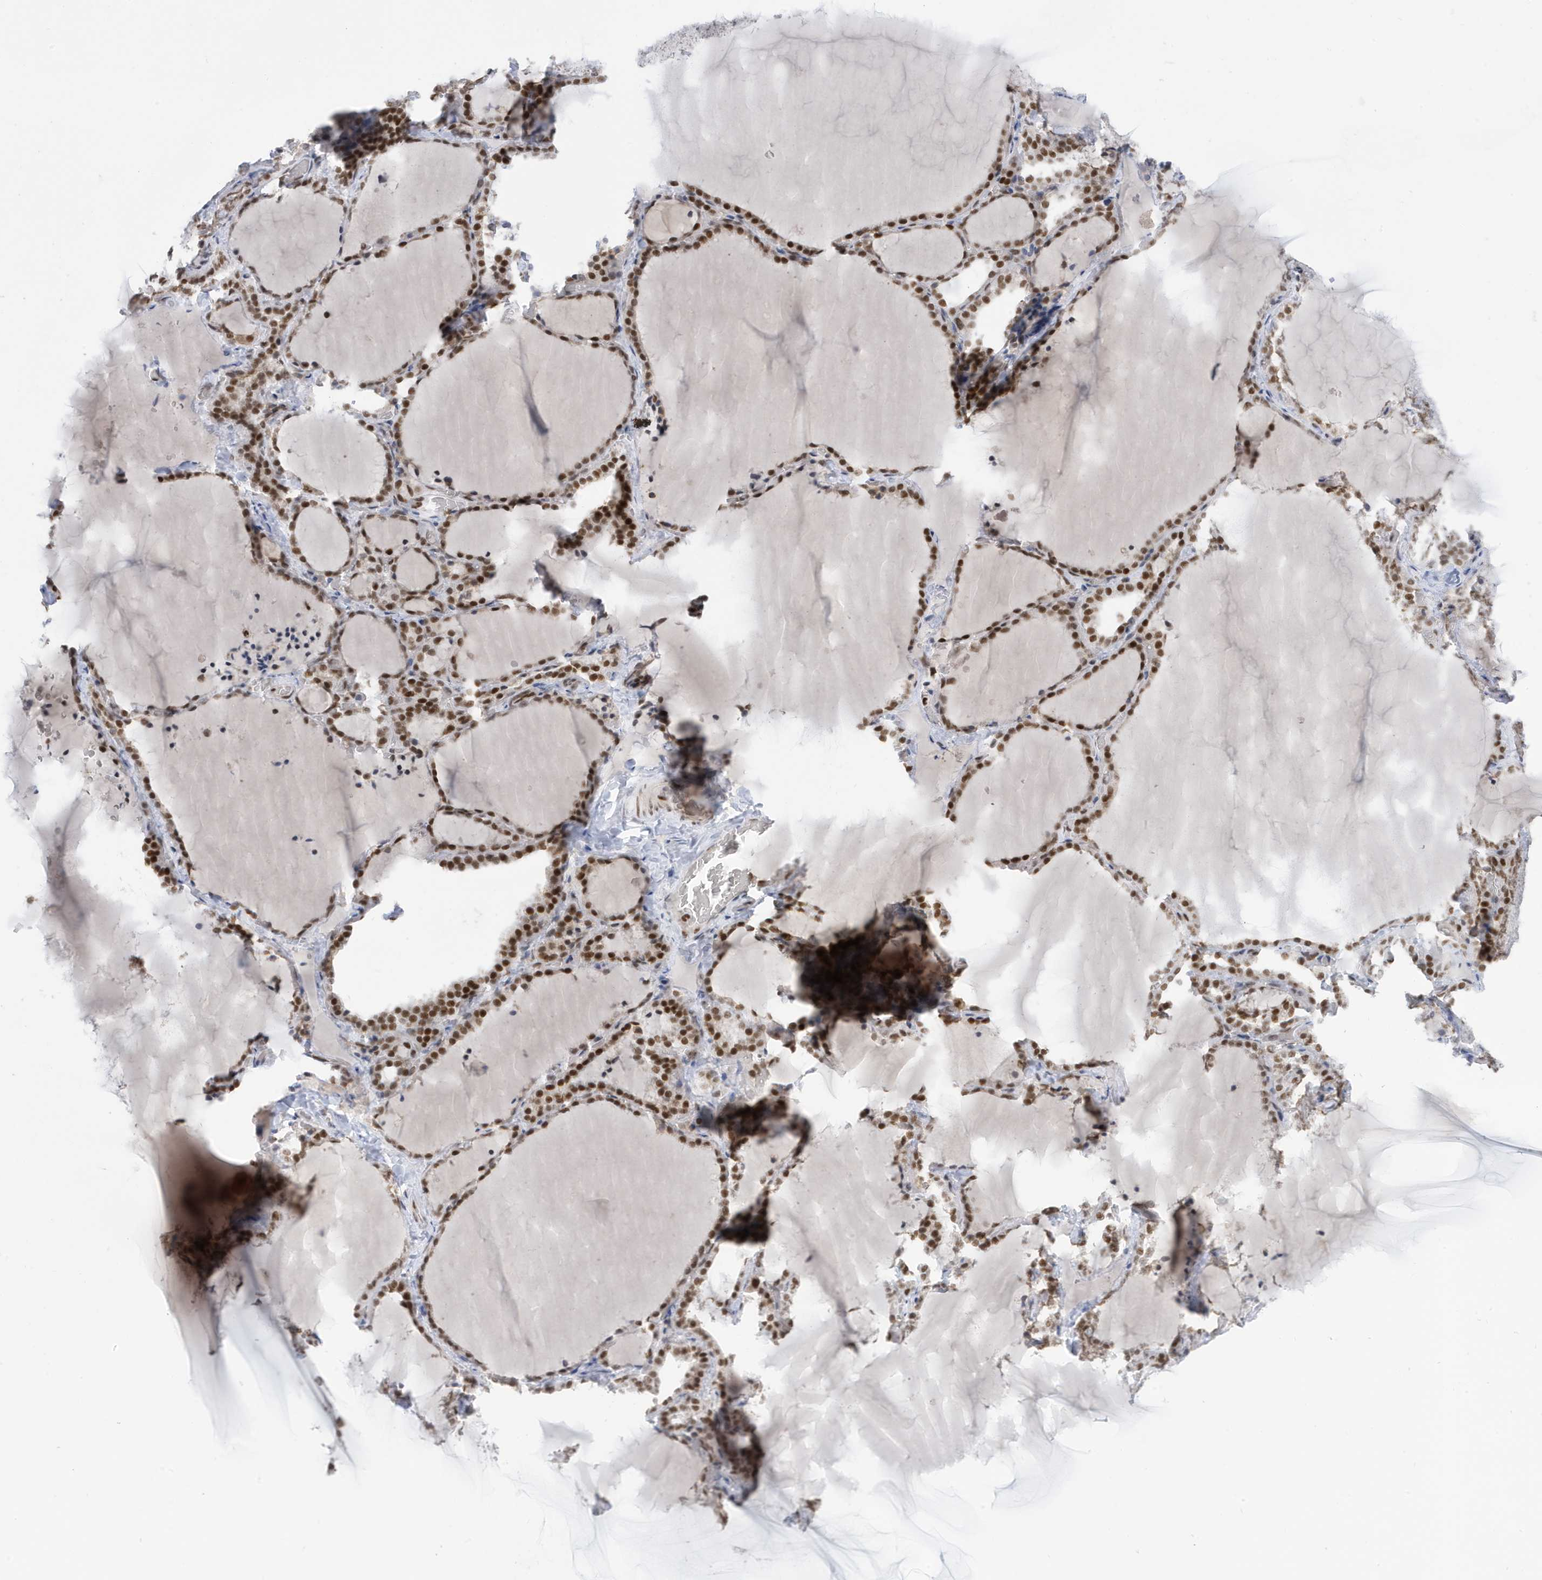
{"staining": {"intensity": "strong", "quantity": ">75%", "location": "nuclear"}, "tissue": "thyroid gland", "cell_type": "Glandular cells", "image_type": "normal", "snomed": [{"axis": "morphology", "description": "Normal tissue, NOS"}, {"axis": "topography", "description": "Thyroid gland"}], "caption": "IHC (DAB (3,3'-diaminobenzidine)) staining of unremarkable thyroid gland exhibits strong nuclear protein staining in about >75% of glandular cells.", "gene": "PCYT1A", "patient": {"sex": "female", "age": 22}}